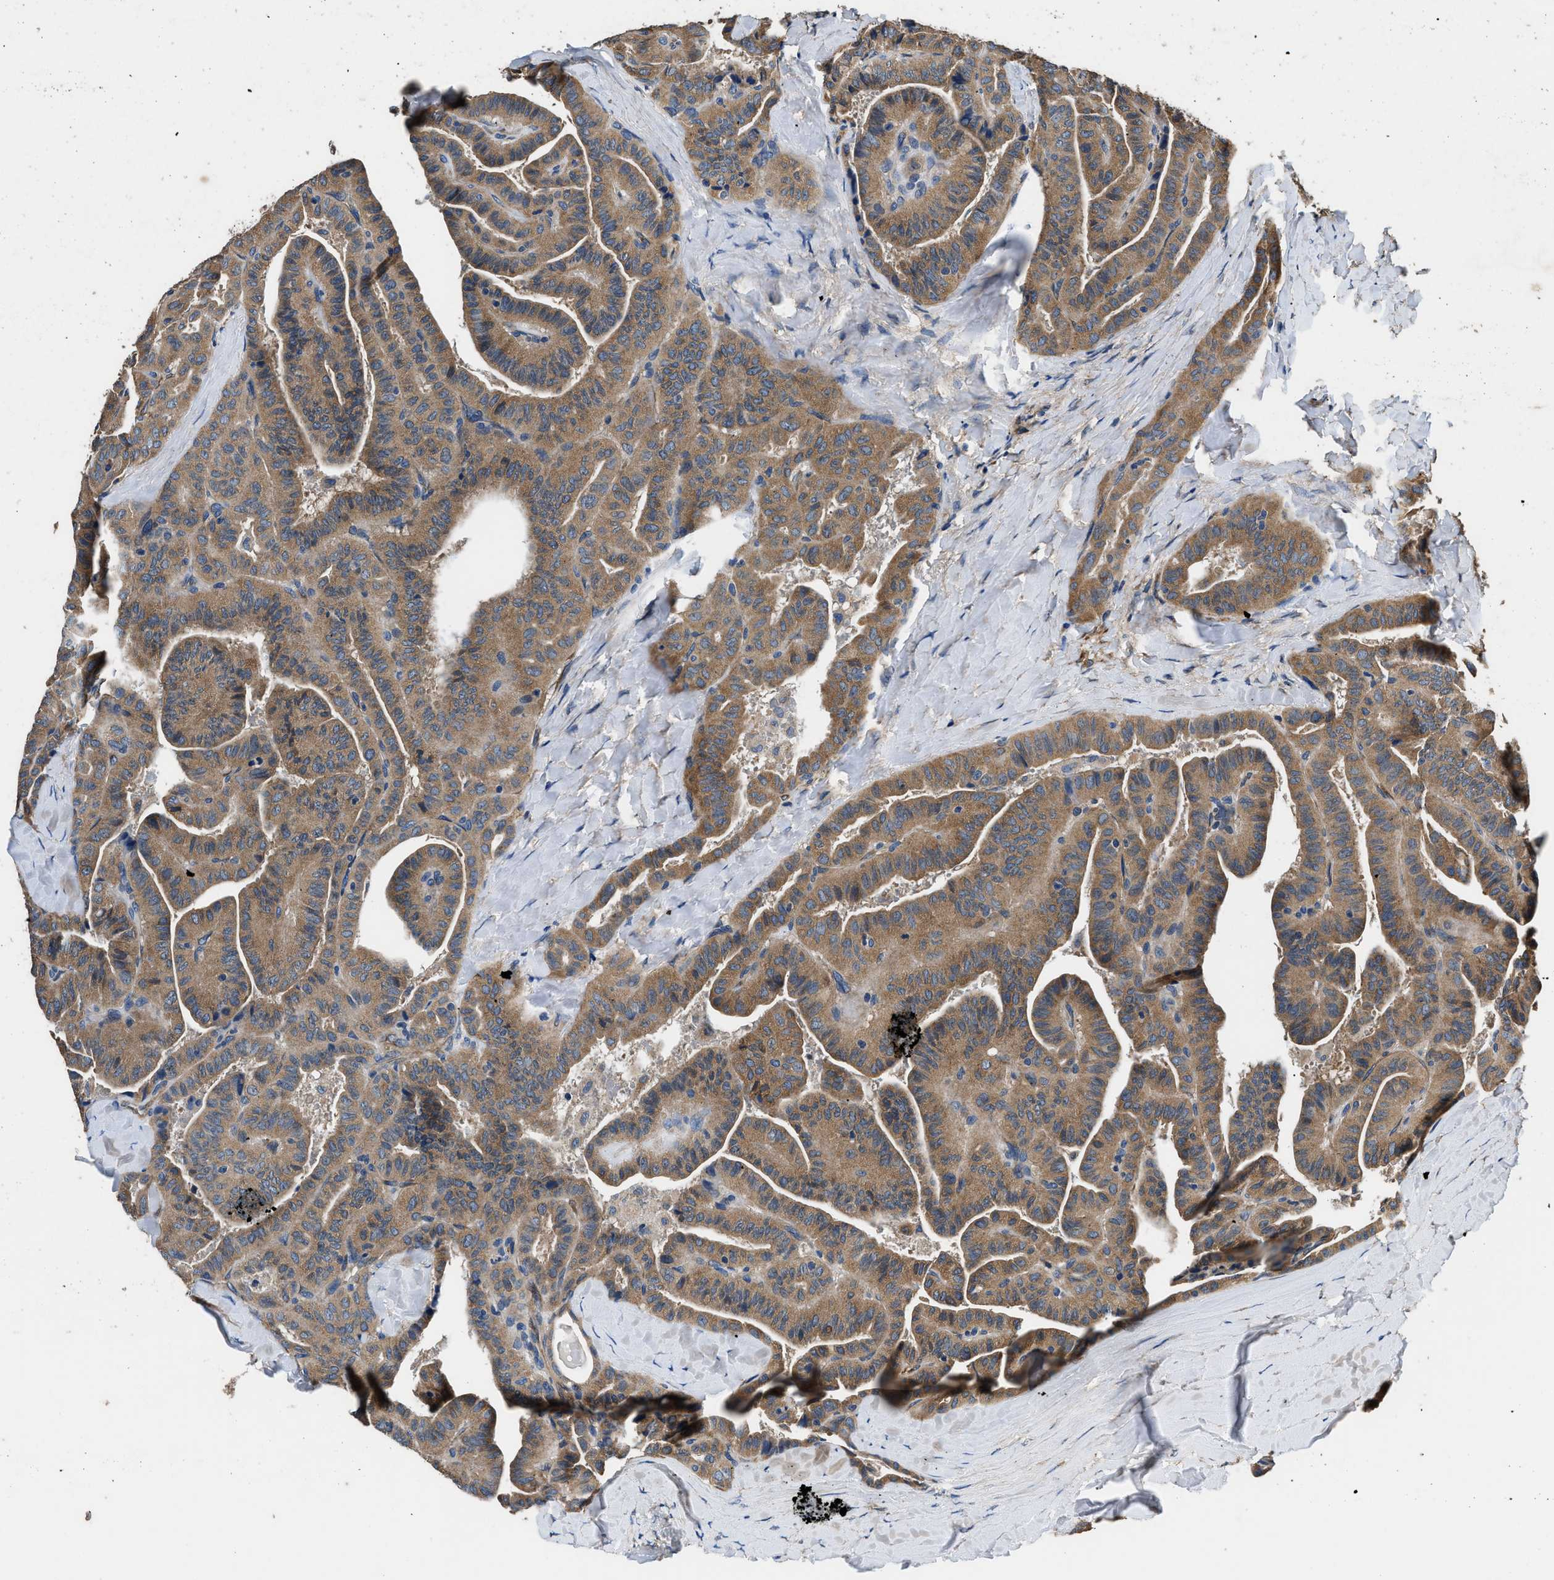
{"staining": {"intensity": "moderate", "quantity": ">75%", "location": "cytoplasmic/membranous"}, "tissue": "thyroid cancer", "cell_type": "Tumor cells", "image_type": "cancer", "snomed": [{"axis": "morphology", "description": "Papillary adenocarcinoma, NOS"}, {"axis": "topography", "description": "Thyroid gland"}], "caption": "Thyroid papillary adenocarcinoma stained with DAB (3,3'-diaminobenzidine) immunohistochemistry demonstrates medium levels of moderate cytoplasmic/membranous positivity in approximately >75% of tumor cells.", "gene": "DHRS7B", "patient": {"sex": "male", "age": 77}}